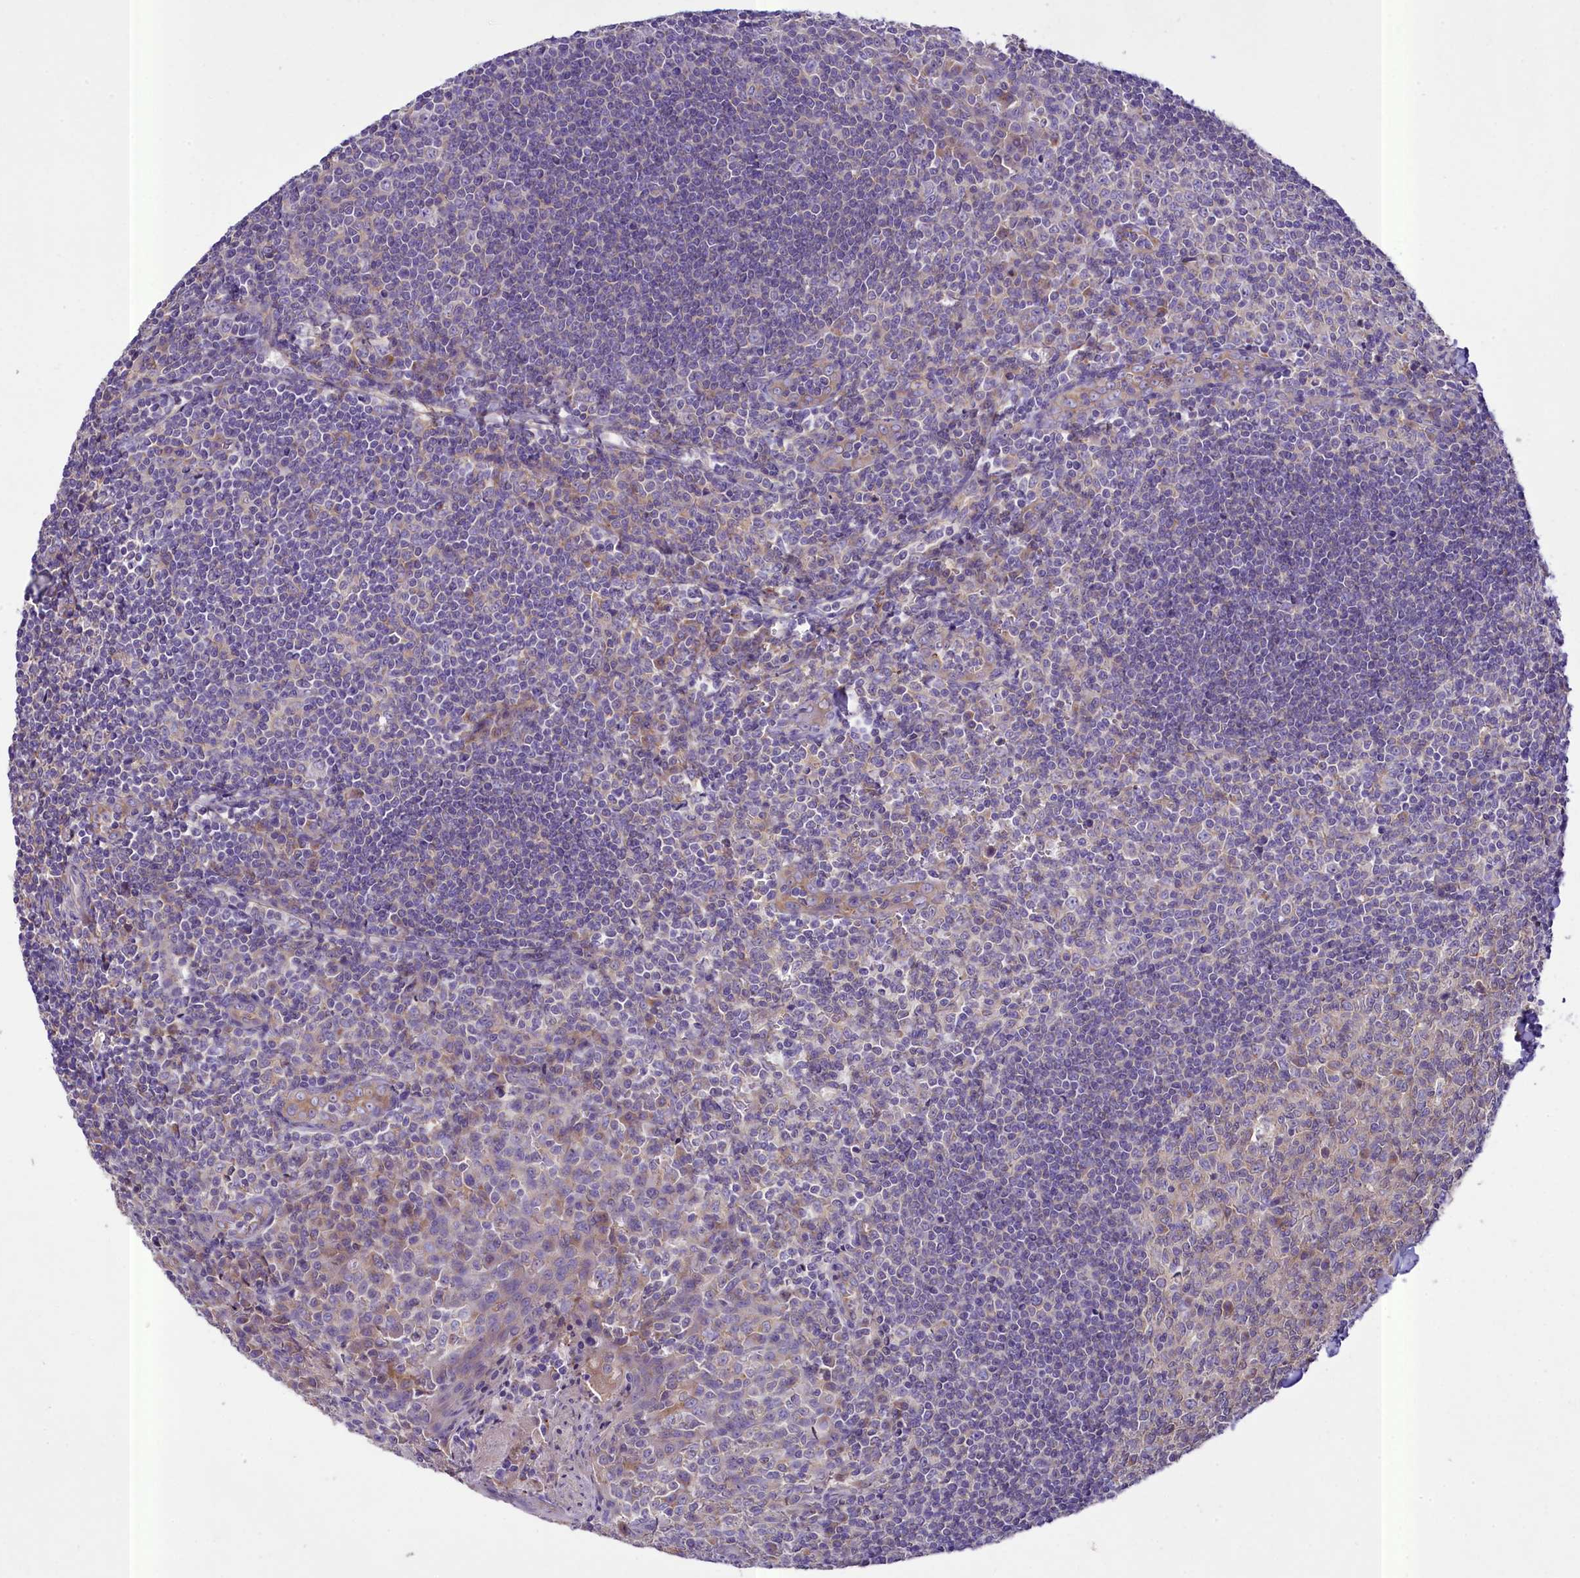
{"staining": {"intensity": "weak", "quantity": "25%-75%", "location": "cytoplasmic/membranous"}, "tissue": "tonsil", "cell_type": "Germinal center cells", "image_type": "normal", "snomed": [{"axis": "morphology", "description": "Normal tissue, NOS"}, {"axis": "topography", "description": "Tonsil"}], "caption": "Tonsil stained for a protein (brown) displays weak cytoplasmic/membranous positive staining in approximately 25%-75% of germinal center cells.", "gene": "PEMT", "patient": {"sex": "male", "age": 27}}